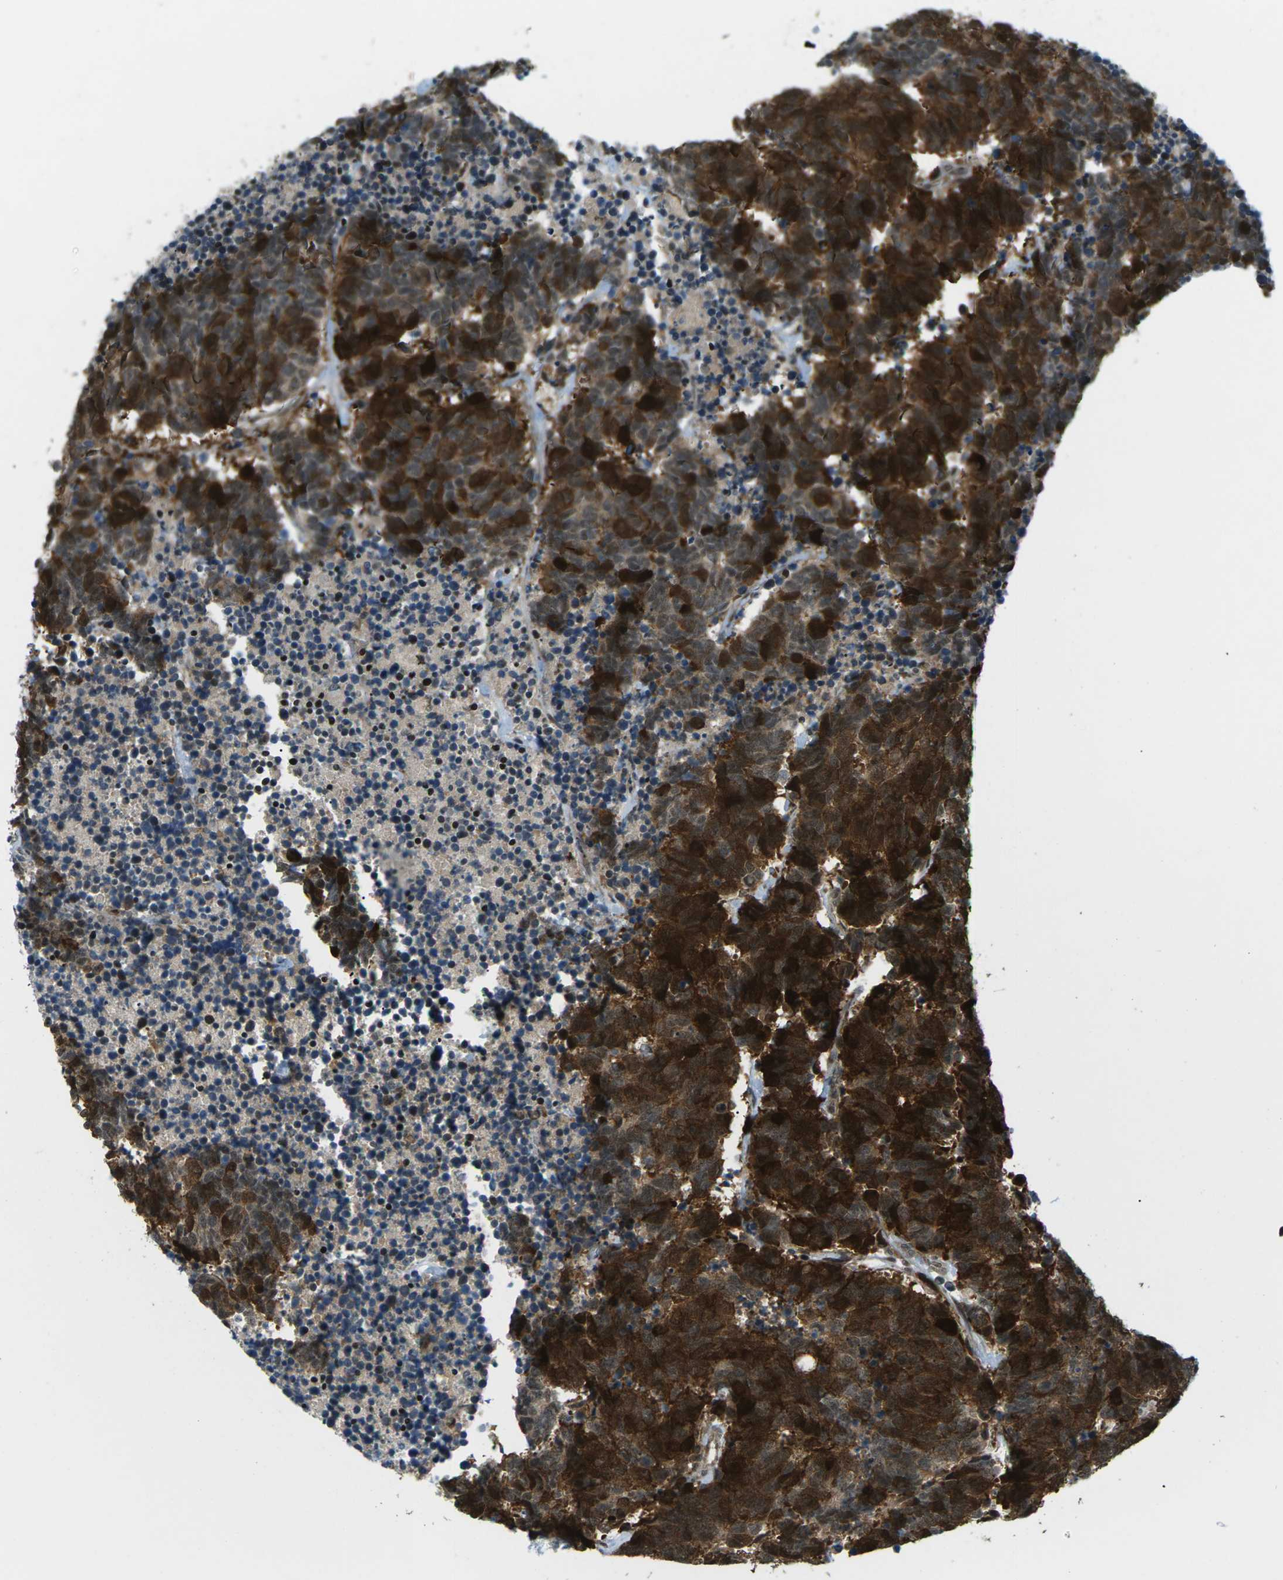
{"staining": {"intensity": "strong", "quantity": ">75%", "location": "cytoplasmic/membranous,nuclear"}, "tissue": "carcinoid", "cell_type": "Tumor cells", "image_type": "cancer", "snomed": [{"axis": "morphology", "description": "Carcinoma, NOS"}, {"axis": "morphology", "description": "Carcinoid, malignant, NOS"}, {"axis": "topography", "description": "Urinary bladder"}], "caption": "High-magnification brightfield microscopy of carcinoid stained with DAB (brown) and counterstained with hematoxylin (blue). tumor cells exhibit strong cytoplasmic/membranous and nuclear expression is appreciated in approximately>75% of cells.", "gene": "UBE2S", "patient": {"sex": "male", "age": 57}}